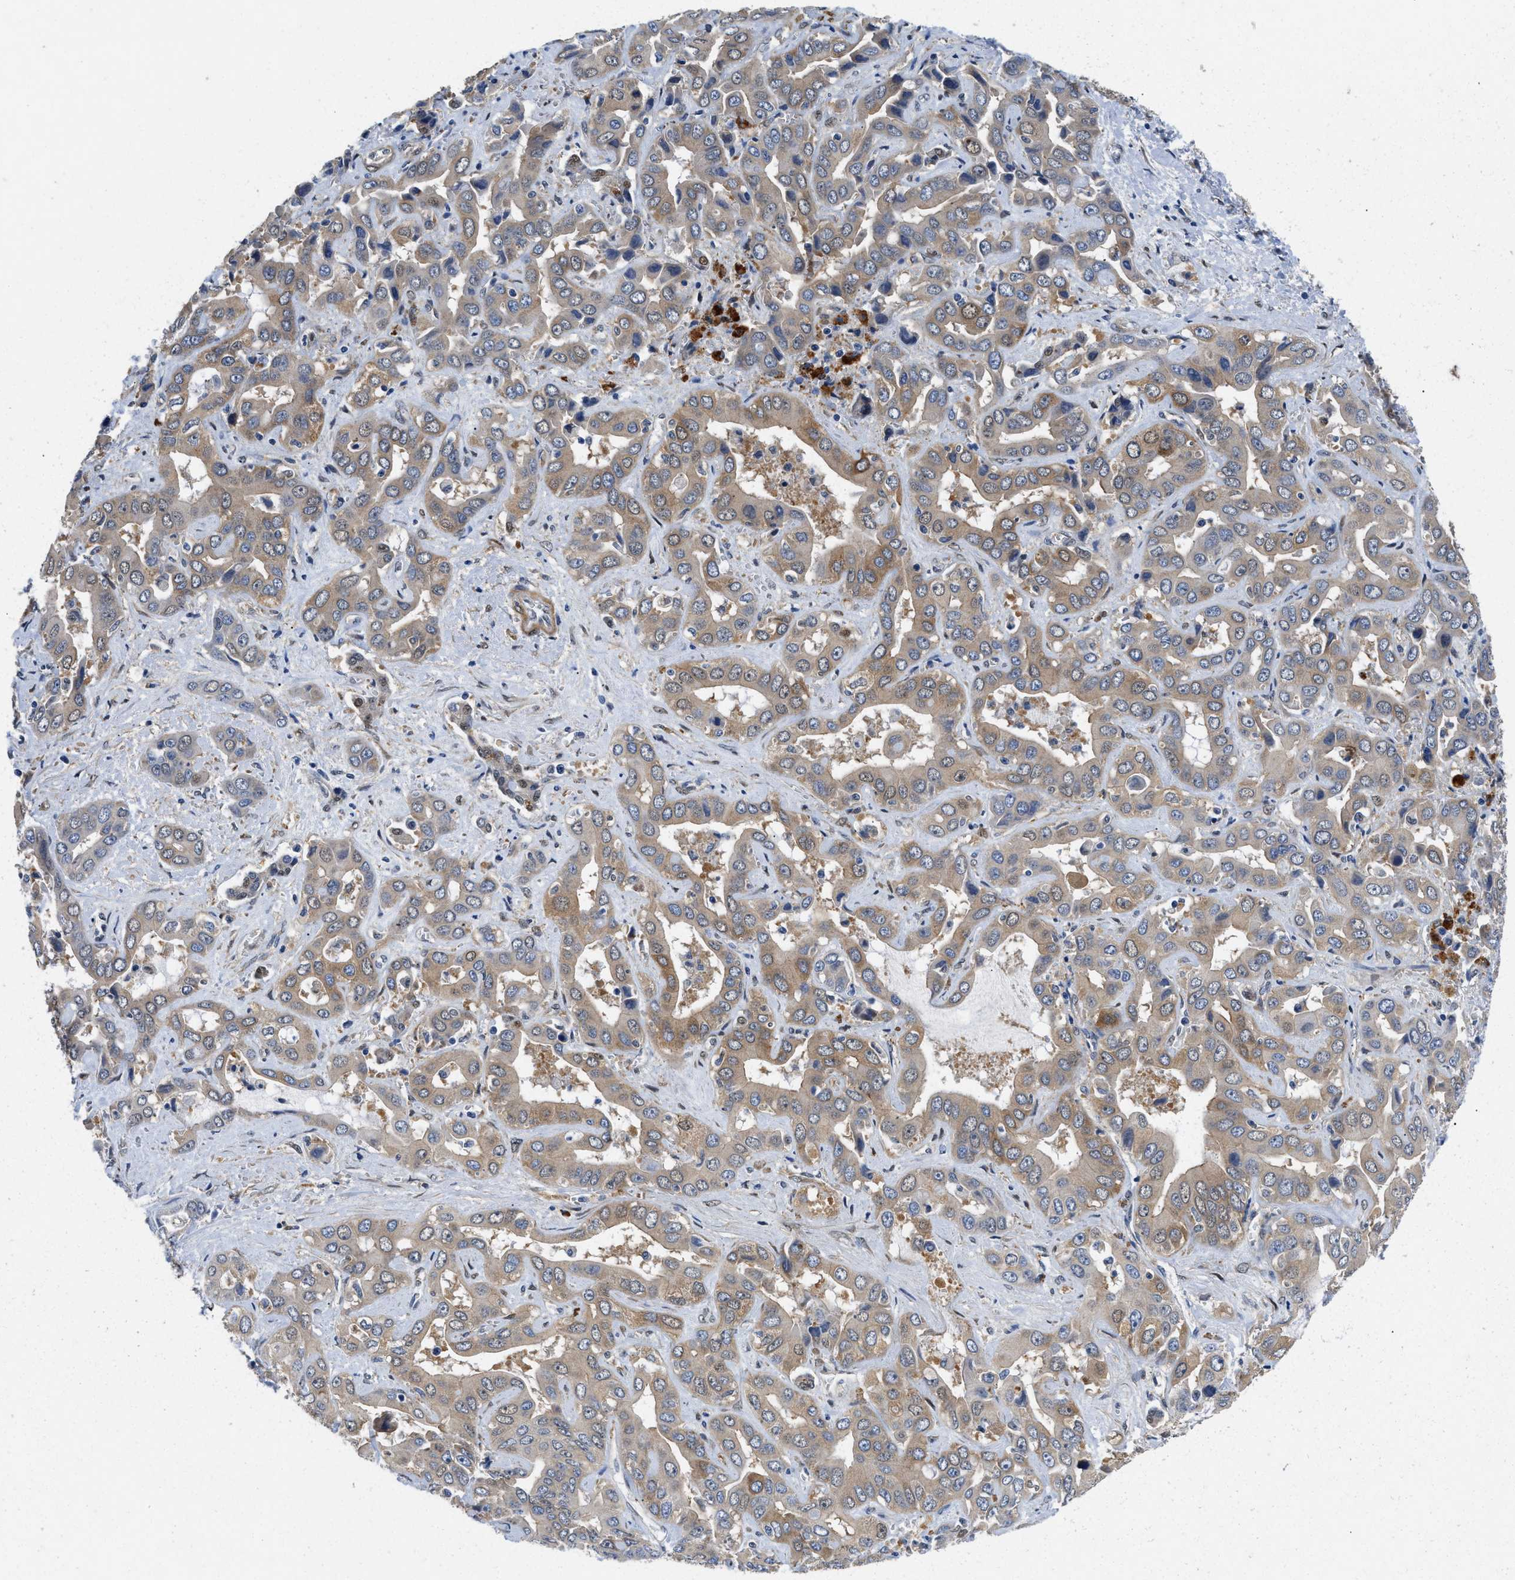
{"staining": {"intensity": "weak", "quantity": ">75%", "location": "cytoplasmic/membranous"}, "tissue": "liver cancer", "cell_type": "Tumor cells", "image_type": "cancer", "snomed": [{"axis": "morphology", "description": "Cholangiocarcinoma"}, {"axis": "topography", "description": "Liver"}], "caption": "Liver cholangiocarcinoma was stained to show a protein in brown. There is low levels of weak cytoplasmic/membranous positivity in about >75% of tumor cells.", "gene": "RAPH1", "patient": {"sex": "female", "age": 52}}